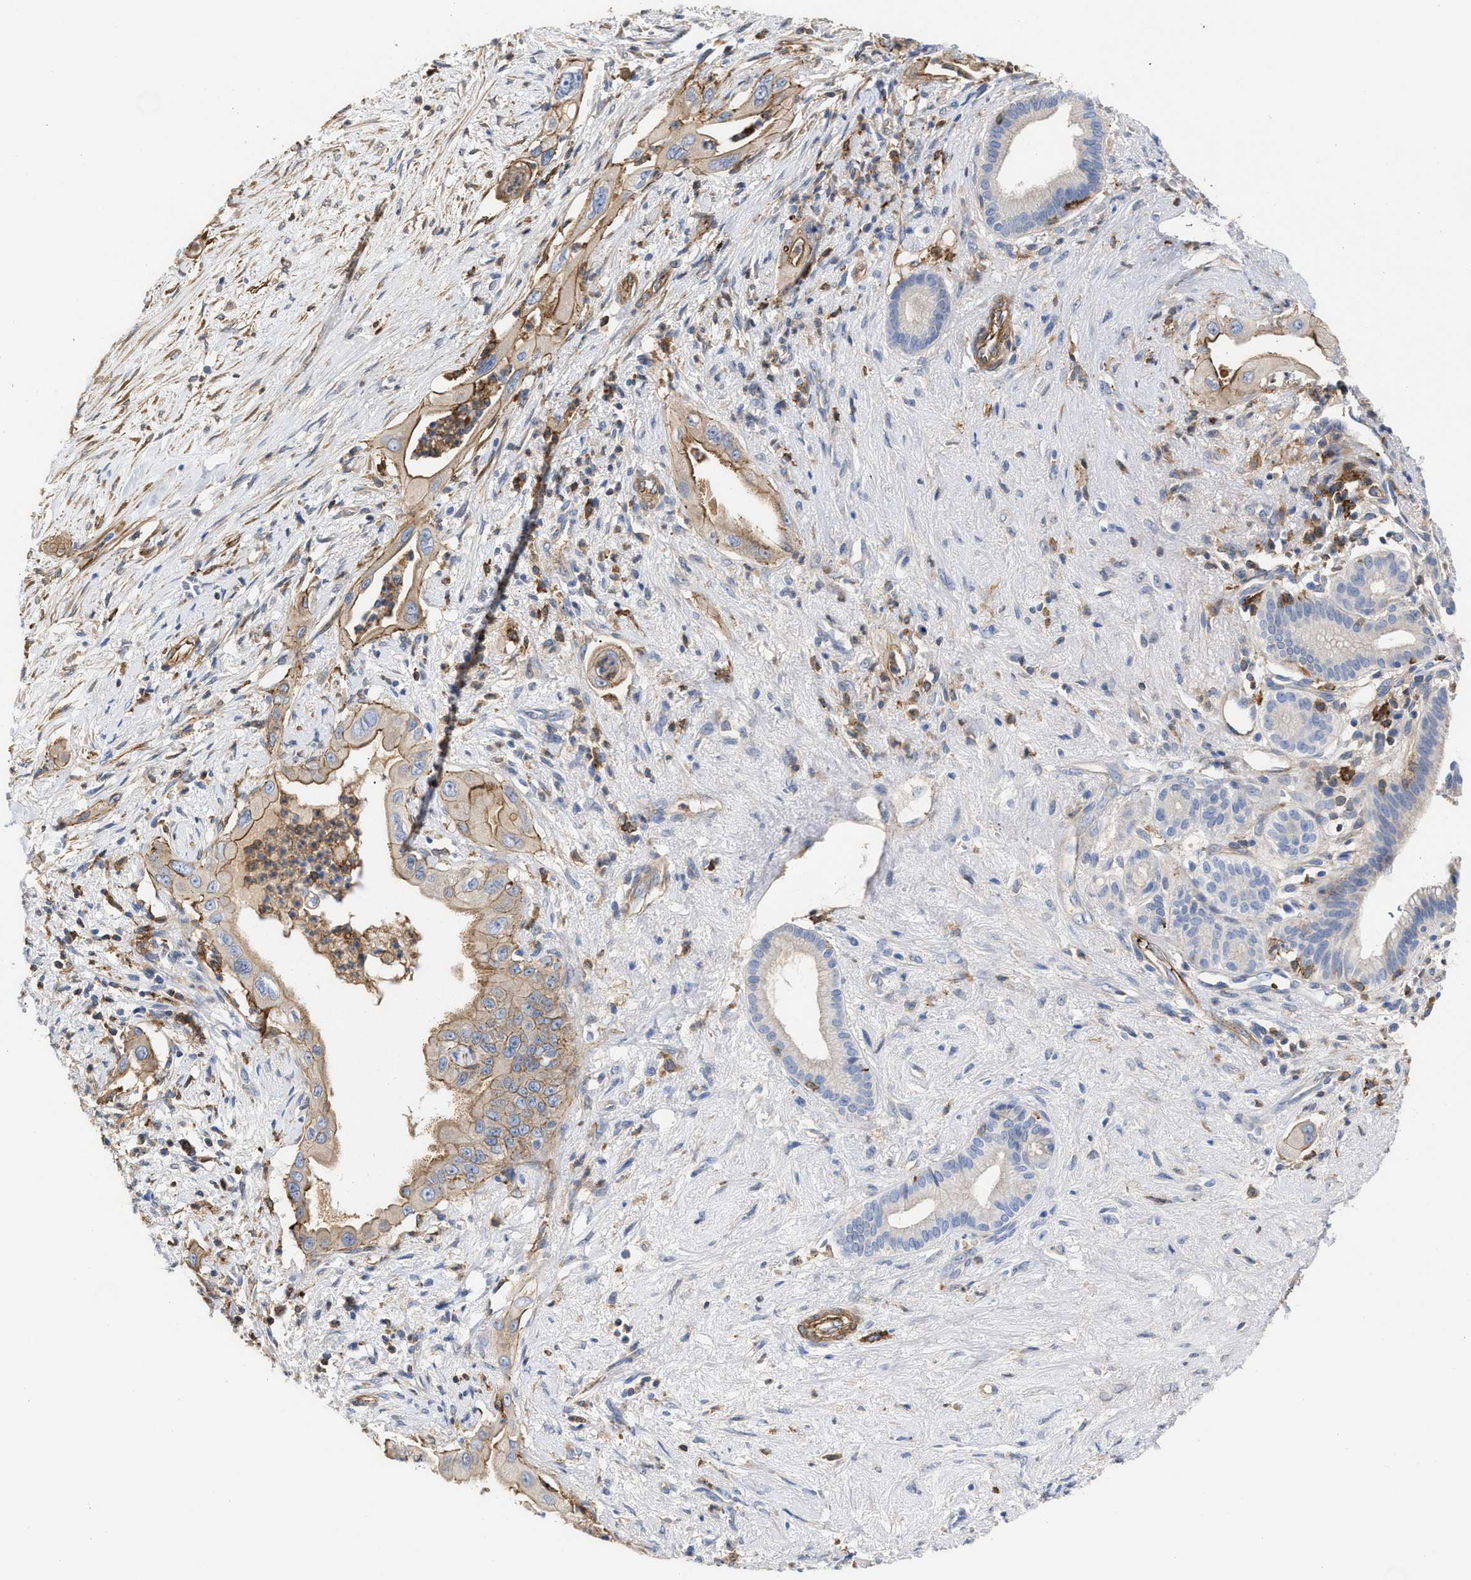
{"staining": {"intensity": "negative", "quantity": "none", "location": "none"}, "tissue": "pancreatic cancer", "cell_type": "Tumor cells", "image_type": "cancer", "snomed": [{"axis": "morphology", "description": "Adenocarcinoma, NOS"}, {"axis": "topography", "description": "Pancreas"}], "caption": "Immunohistochemistry of human pancreatic cancer demonstrates no expression in tumor cells.", "gene": "HS3ST5", "patient": {"sex": "male", "age": 59}}